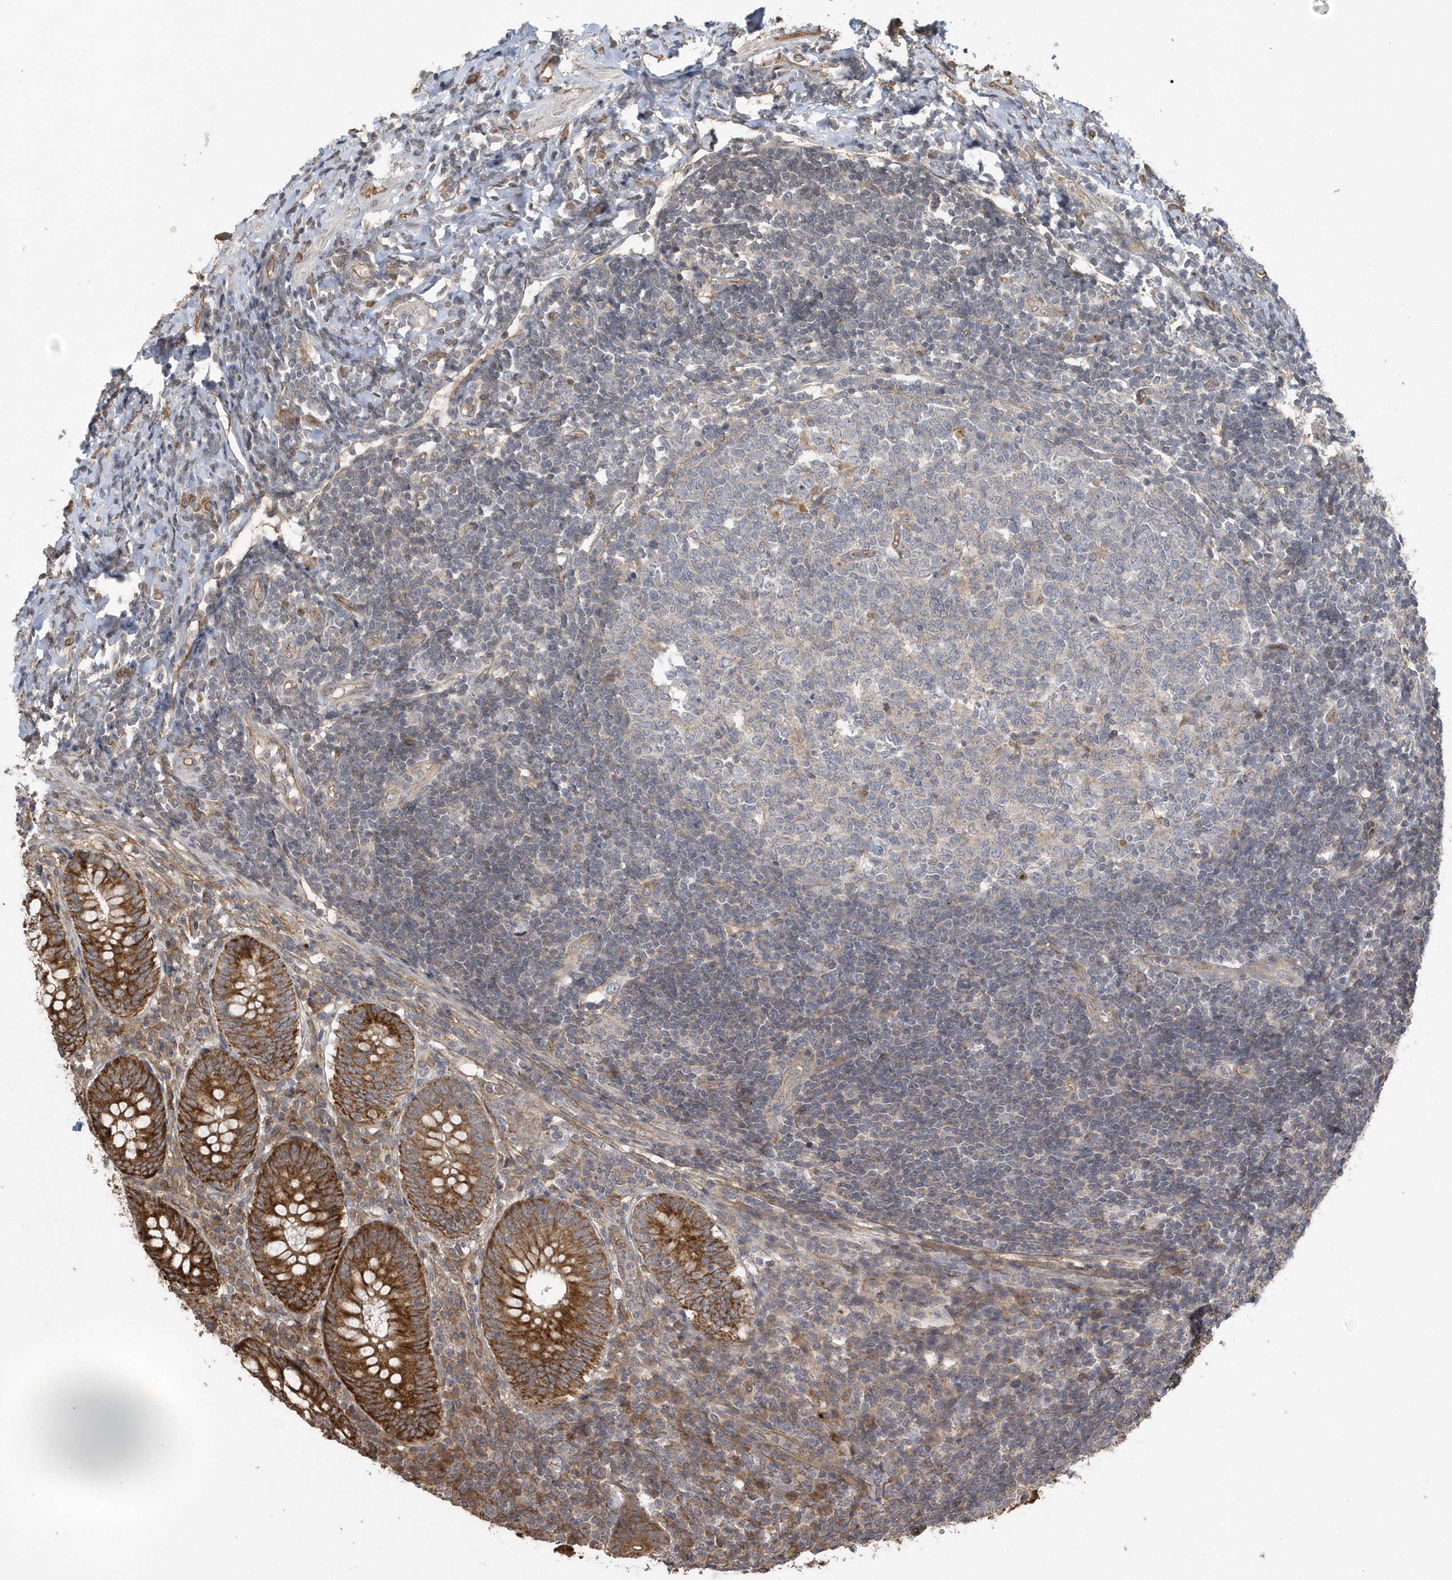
{"staining": {"intensity": "strong", "quantity": ">75%", "location": "cytoplasmic/membranous"}, "tissue": "appendix", "cell_type": "Glandular cells", "image_type": "normal", "snomed": [{"axis": "morphology", "description": "Normal tissue, NOS"}, {"axis": "topography", "description": "Appendix"}], "caption": "Protein analysis of unremarkable appendix exhibits strong cytoplasmic/membranous expression in about >75% of glandular cells. The staining is performed using DAB brown chromogen to label protein expression. The nuclei are counter-stained blue using hematoxylin.", "gene": "HERPUD1", "patient": {"sex": "female", "age": 54}}